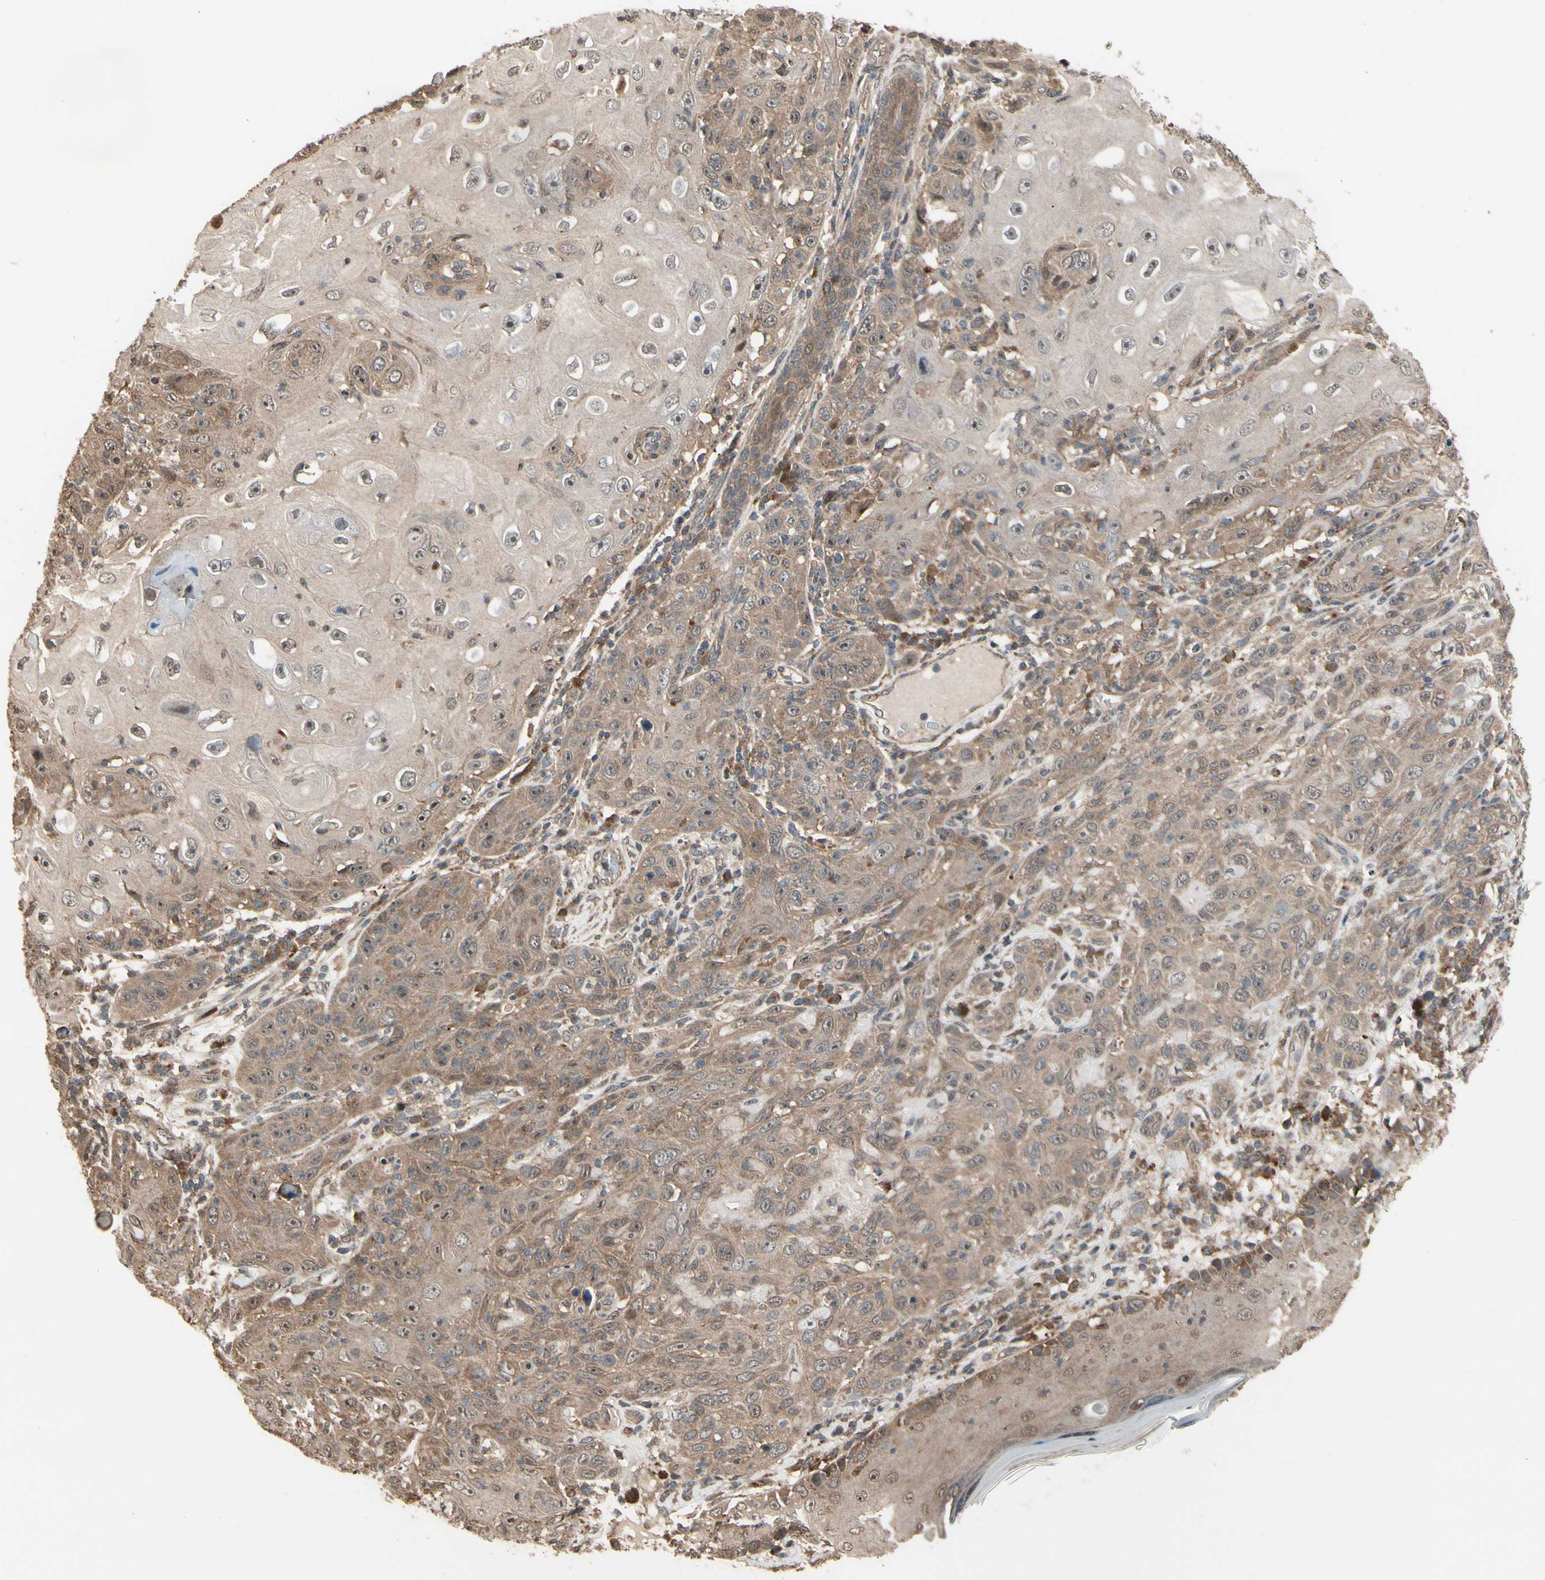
{"staining": {"intensity": "weak", "quantity": "25%-75%", "location": "cytoplasmic/membranous"}, "tissue": "skin cancer", "cell_type": "Tumor cells", "image_type": "cancer", "snomed": [{"axis": "morphology", "description": "Squamous cell carcinoma, NOS"}, {"axis": "topography", "description": "Skin"}], "caption": "Protein expression by immunohistochemistry displays weak cytoplasmic/membranous expression in approximately 25%-75% of tumor cells in squamous cell carcinoma (skin).", "gene": "CSF1R", "patient": {"sex": "female", "age": 88}}